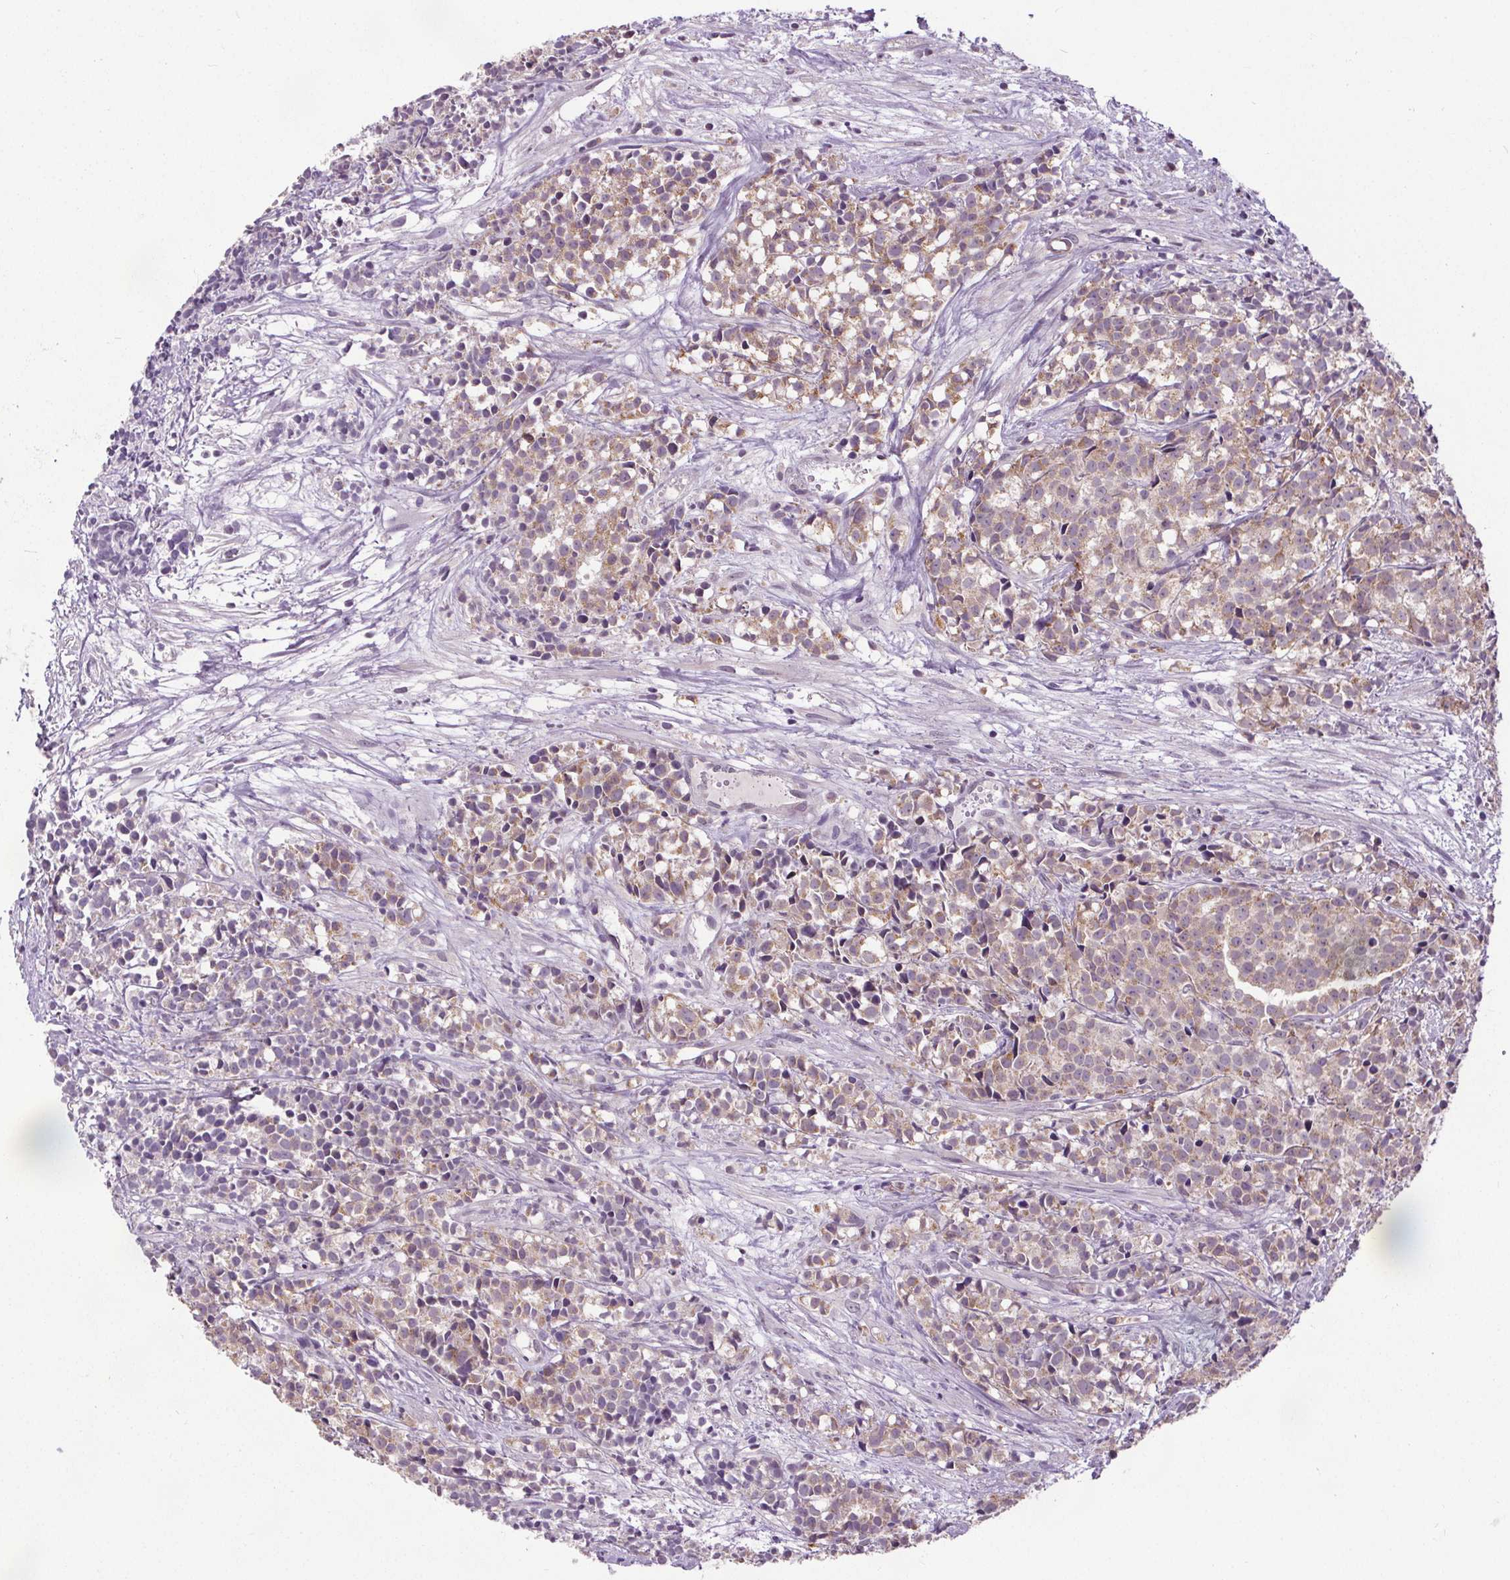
{"staining": {"intensity": "weak", "quantity": ">75%", "location": "cytoplasmic/membranous"}, "tissue": "prostate cancer", "cell_type": "Tumor cells", "image_type": "cancer", "snomed": [{"axis": "morphology", "description": "Adenocarcinoma, High grade"}, {"axis": "topography", "description": "Prostate"}], "caption": "A brown stain highlights weak cytoplasmic/membranous positivity of a protein in high-grade adenocarcinoma (prostate) tumor cells.", "gene": "SLC2A9", "patient": {"sex": "male", "age": 58}}